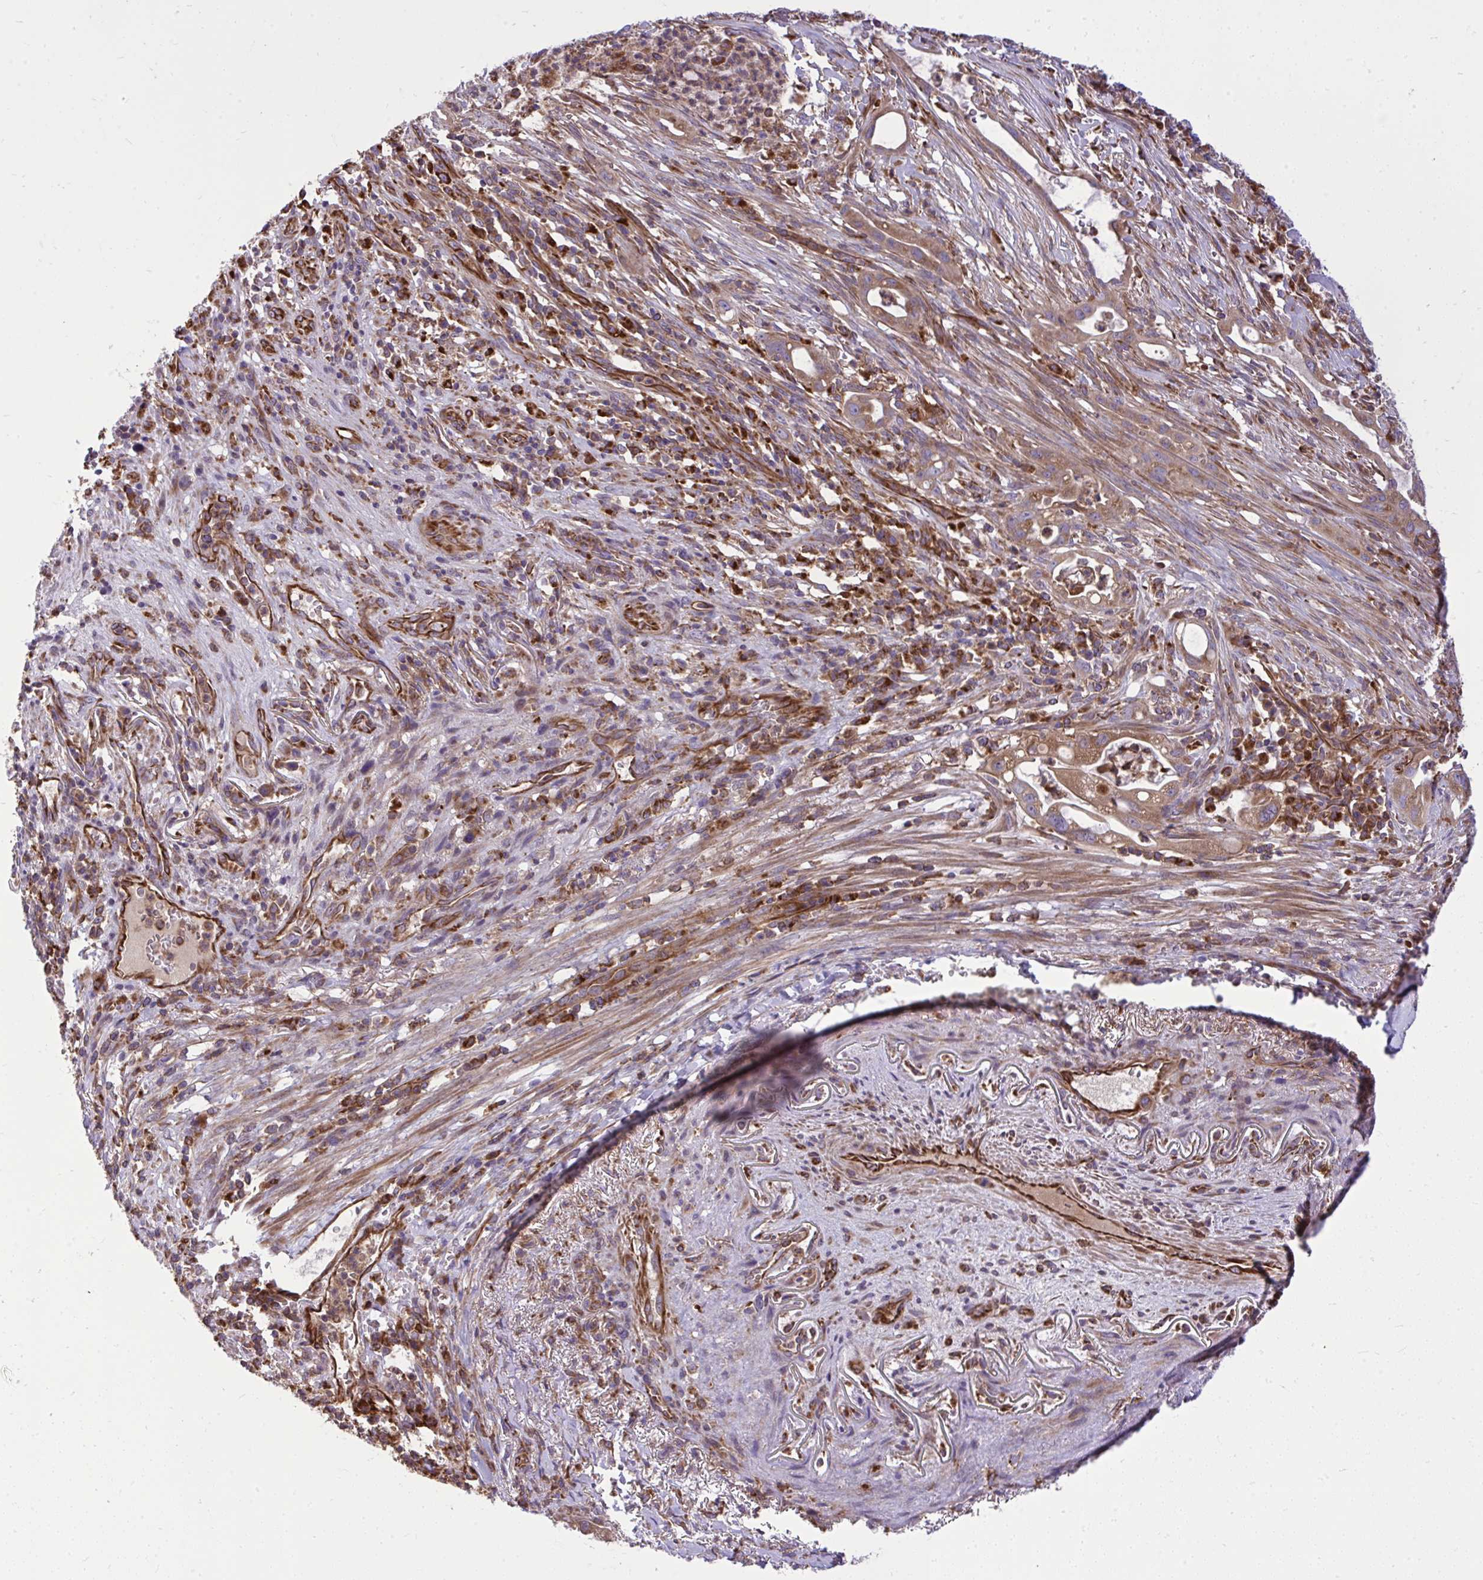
{"staining": {"intensity": "moderate", "quantity": ">75%", "location": "cytoplasmic/membranous"}, "tissue": "pancreatic cancer", "cell_type": "Tumor cells", "image_type": "cancer", "snomed": [{"axis": "morphology", "description": "Adenocarcinoma, NOS"}, {"axis": "topography", "description": "Pancreas"}], "caption": "Tumor cells exhibit medium levels of moderate cytoplasmic/membranous positivity in about >75% of cells in adenocarcinoma (pancreatic). The staining was performed using DAB, with brown indicating positive protein expression. Nuclei are stained blue with hematoxylin.", "gene": "PAIP2", "patient": {"sex": "male", "age": 44}}